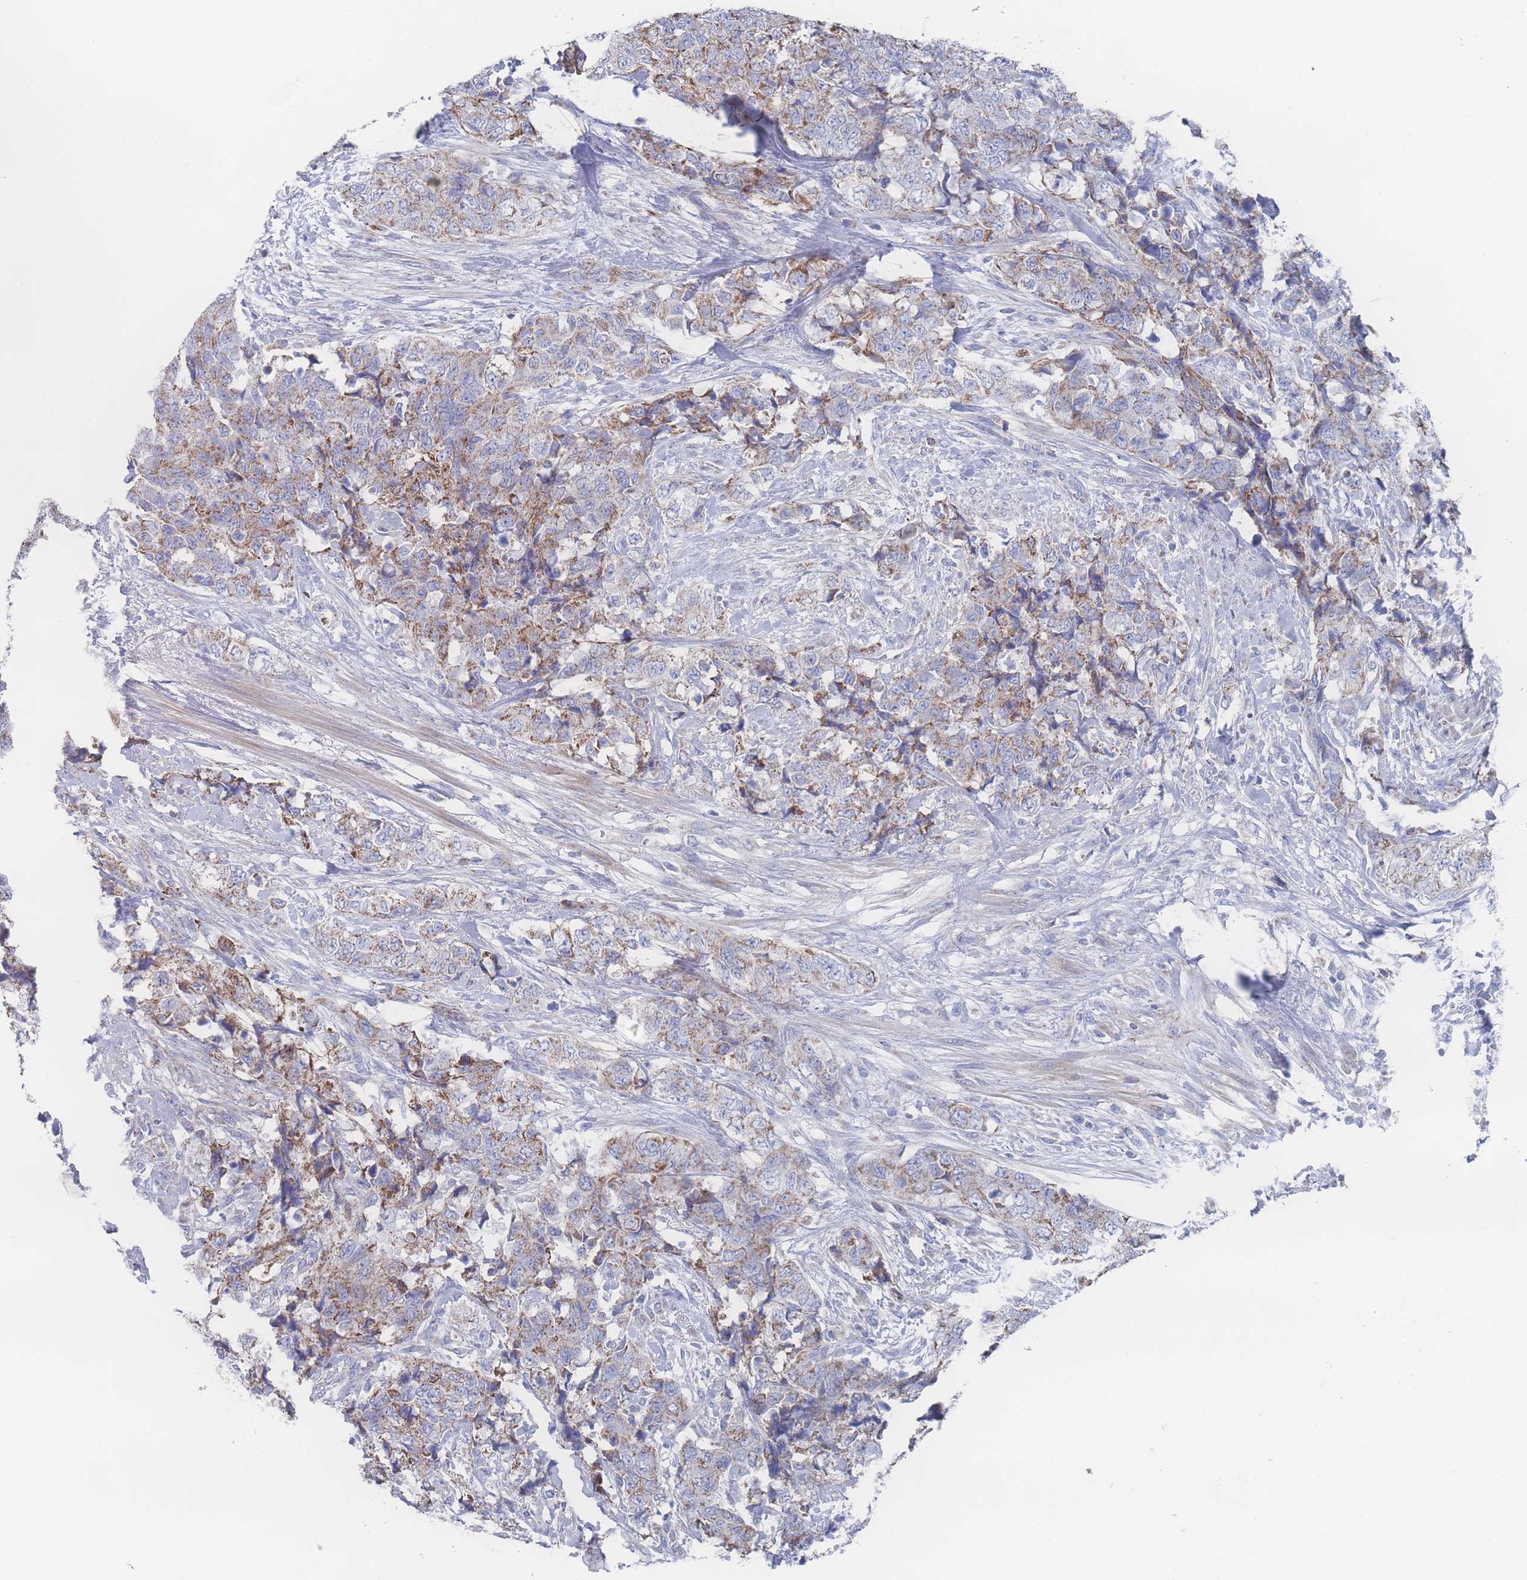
{"staining": {"intensity": "moderate", "quantity": ">75%", "location": "cytoplasmic/membranous"}, "tissue": "urothelial cancer", "cell_type": "Tumor cells", "image_type": "cancer", "snomed": [{"axis": "morphology", "description": "Urothelial carcinoma, High grade"}, {"axis": "topography", "description": "Urinary bladder"}], "caption": "A brown stain highlights moderate cytoplasmic/membranous positivity of a protein in human urothelial cancer tumor cells. The staining is performed using DAB (3,3'-diaminobenzidine) brown chromogen to label protein expression. The nuclei are counter-stained blue using hematoxylin.", "gene": "SNPH", "patient": {"sex": "female", "age": 78}}